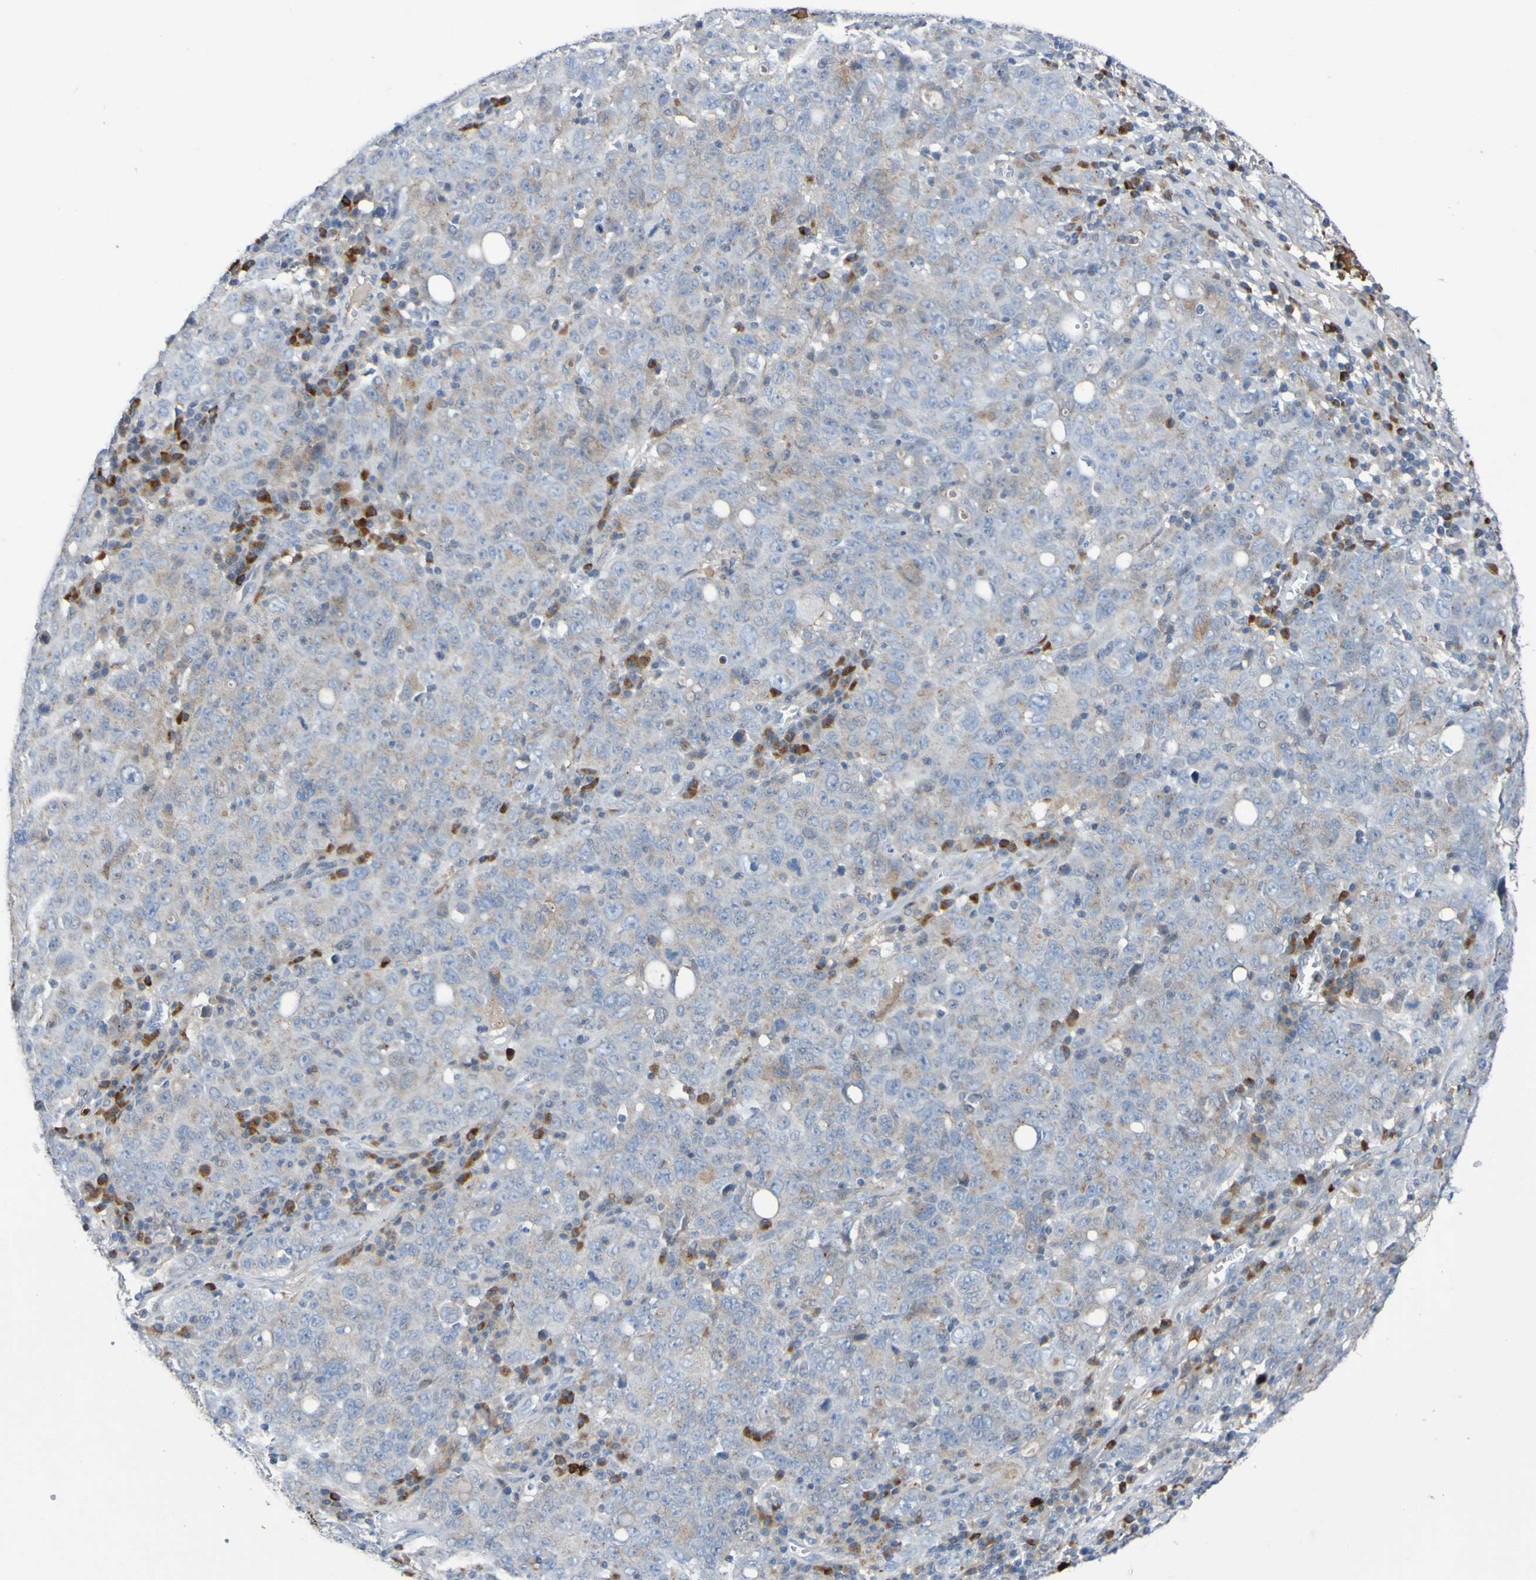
{"staining": {"intensity": "weak", "quantity": ">75%", "location": "cytoplasmic/membranous"}, "tissue": "ovarian cancer", "cell_type": "Tumor cells", "image_type": "cancer", "snomed": [{"axis": "morphology", "description": "Carcinoma, endometroid"}, {"axis": "topography", "description": "Ovary"}], "caption": "An immunohistochemistry (IHC) histopathology image of neoplastic tissue is shown. Protein staining in brown highlights weak cytoplasmic/membranous positivity in ovarian cancer (endometroid carcinoma) within tumor cells.", "gene": "C11orf24", "patient": {"sex": "female", "age": 62}}